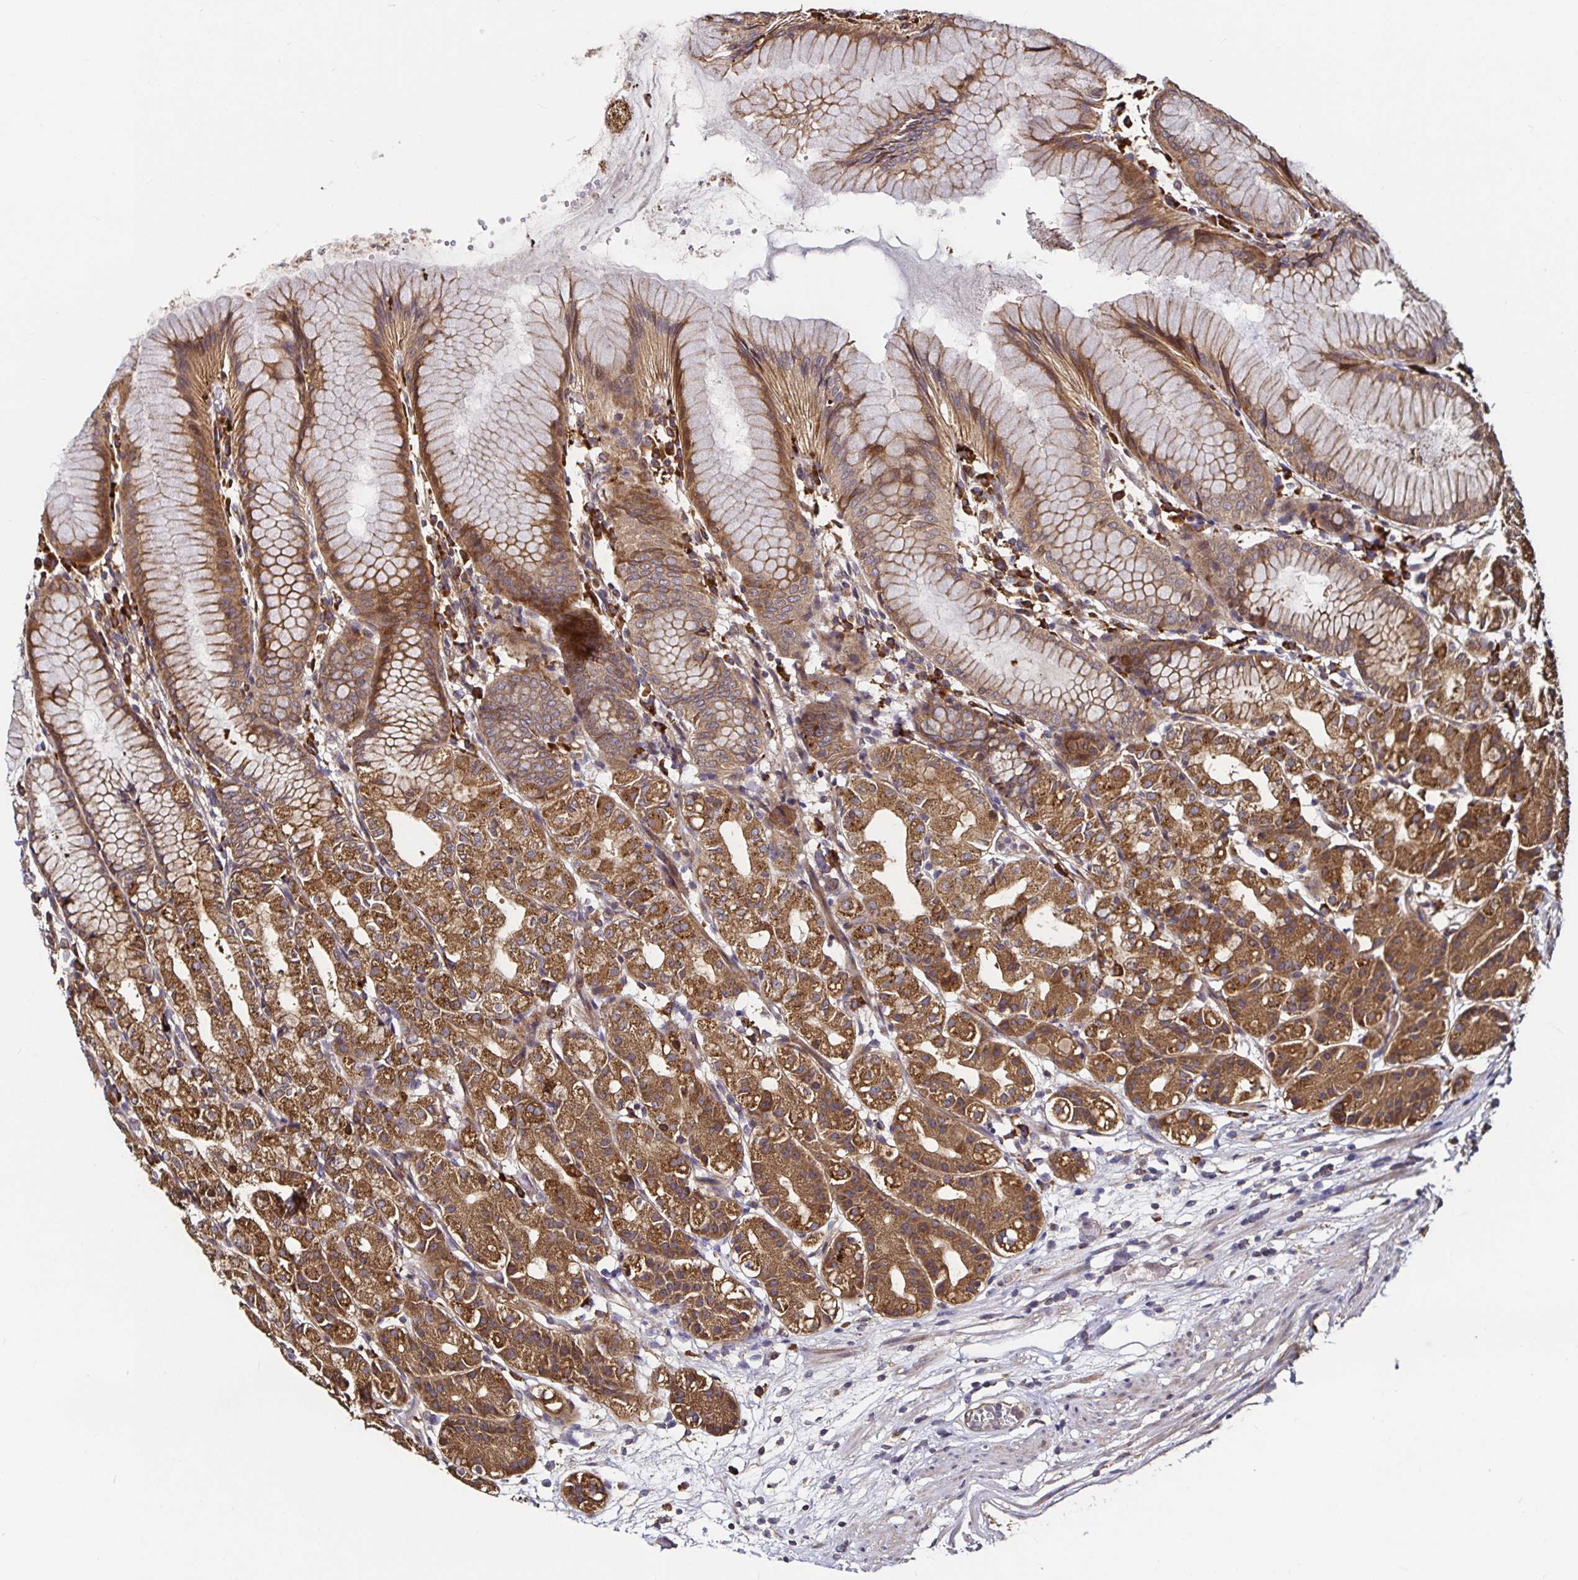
{"staining": {"intensity": "strong", "quantity": ">75%", "location": "cytoplasmic/membranous"}, "tissue": "stomach", "cell_type": "Glandular cells", "image_type": "normal", "snomed": [{"axis": "morphology", "description": "Normal tissue, NOS"}, {"axis": "topography", "description": "Stomach"}], "caption": "Protein expression analysis of unremarkable stomach reveals strong cytoplasmic/membranous staining in approximately >75% of glandular cells.", "gene": "MLST8", "patient": {"sex": "female", "age": 57}}